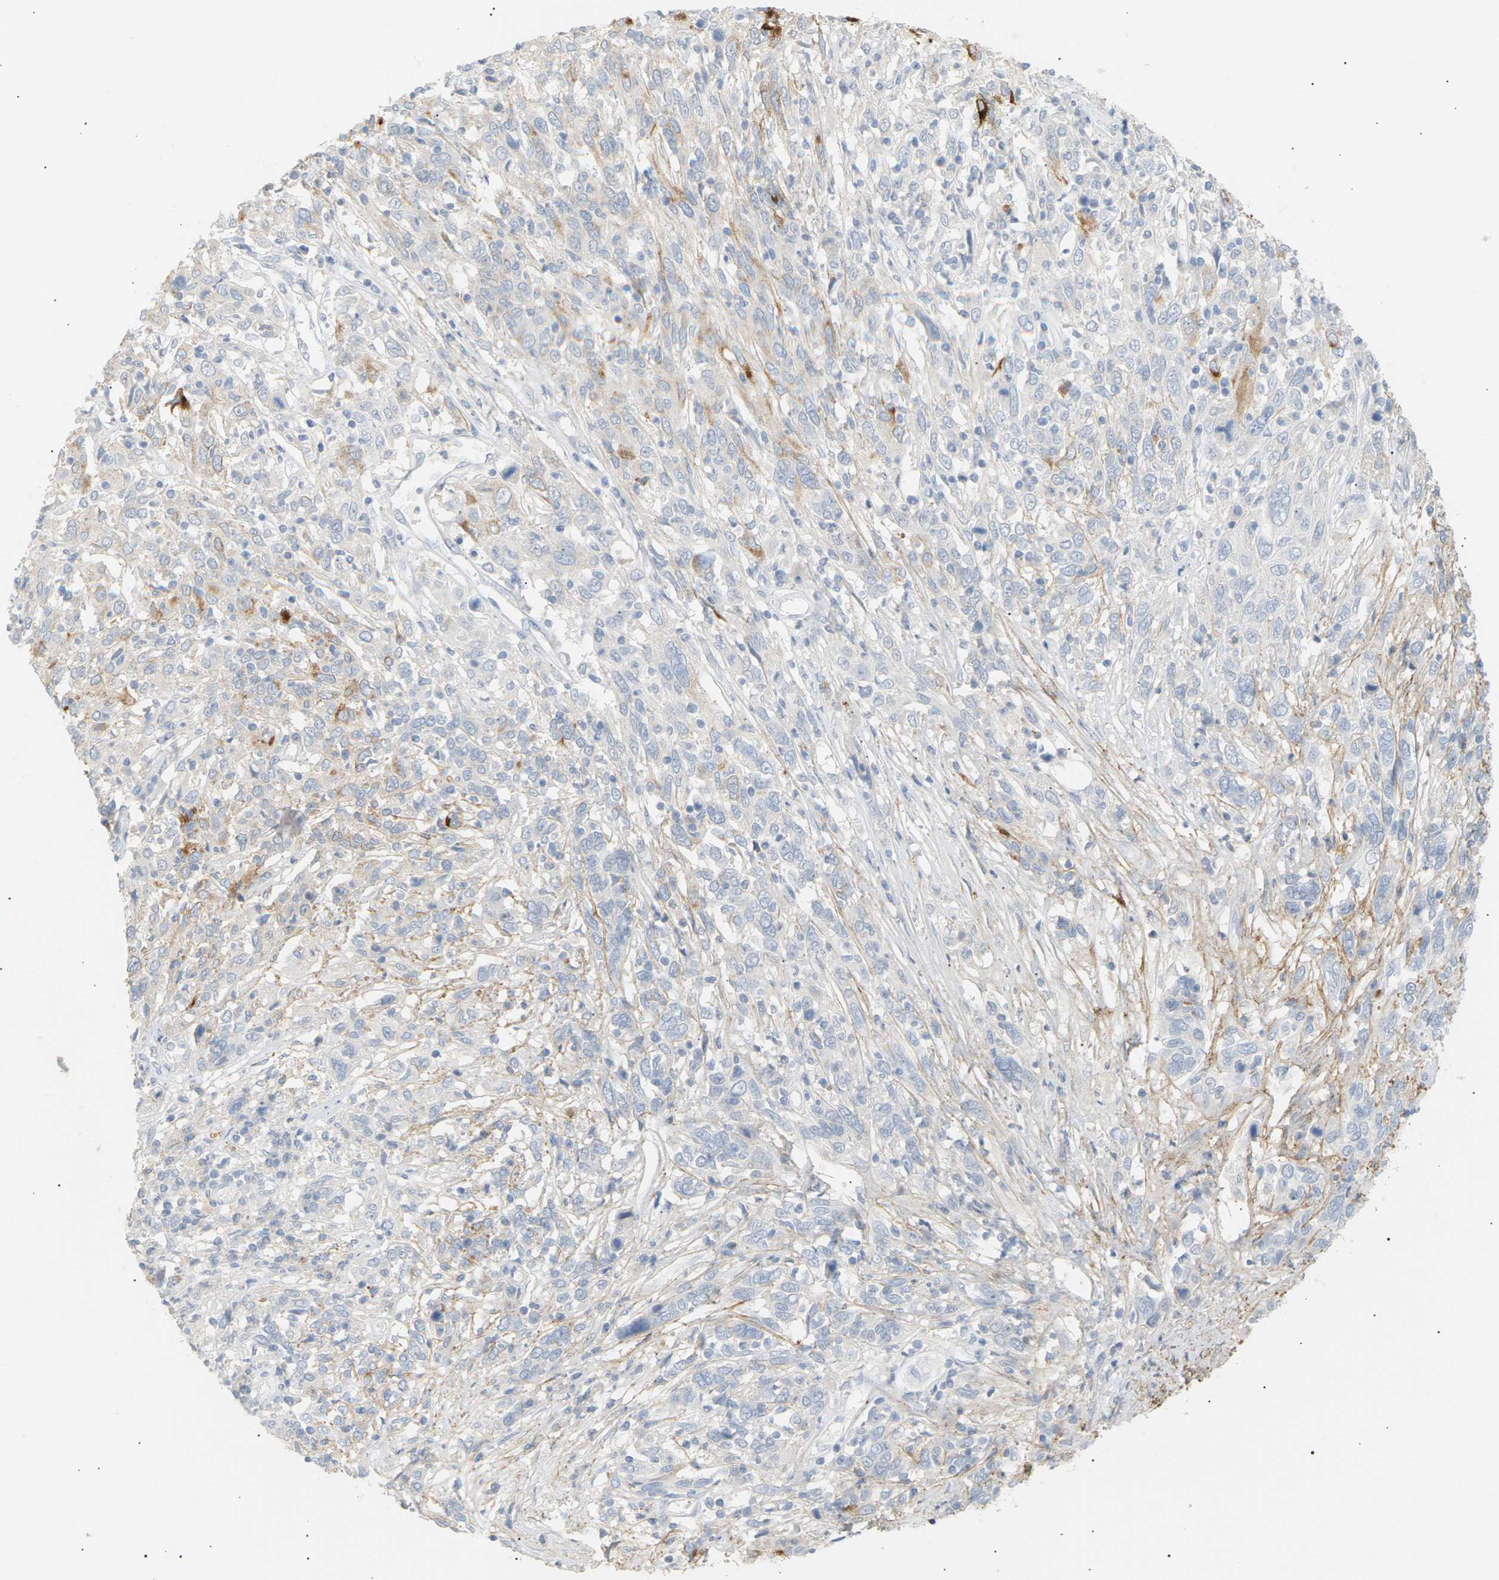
{"staining": {"intensity": "moderate", "quantity": "<25%", "location": "cytoplasmic/membranous"}, "tissue": "cervical cancer", "cell_type": "Tumor cells", "image_type": "cancer", "snomed": [{"axis": "morphology", "description": "Squamous cell carcinoma, NOS"}, {"axis": "topography", "description": "Cervix"}], "caption": "The immunohistochemical stain labels moderate cytoplasmic/membranous staining in tumor cells of cervical squamous cell carcinoma tissue.", "gene": "CLU", "patient": {"sex": "female", "age": 46}}